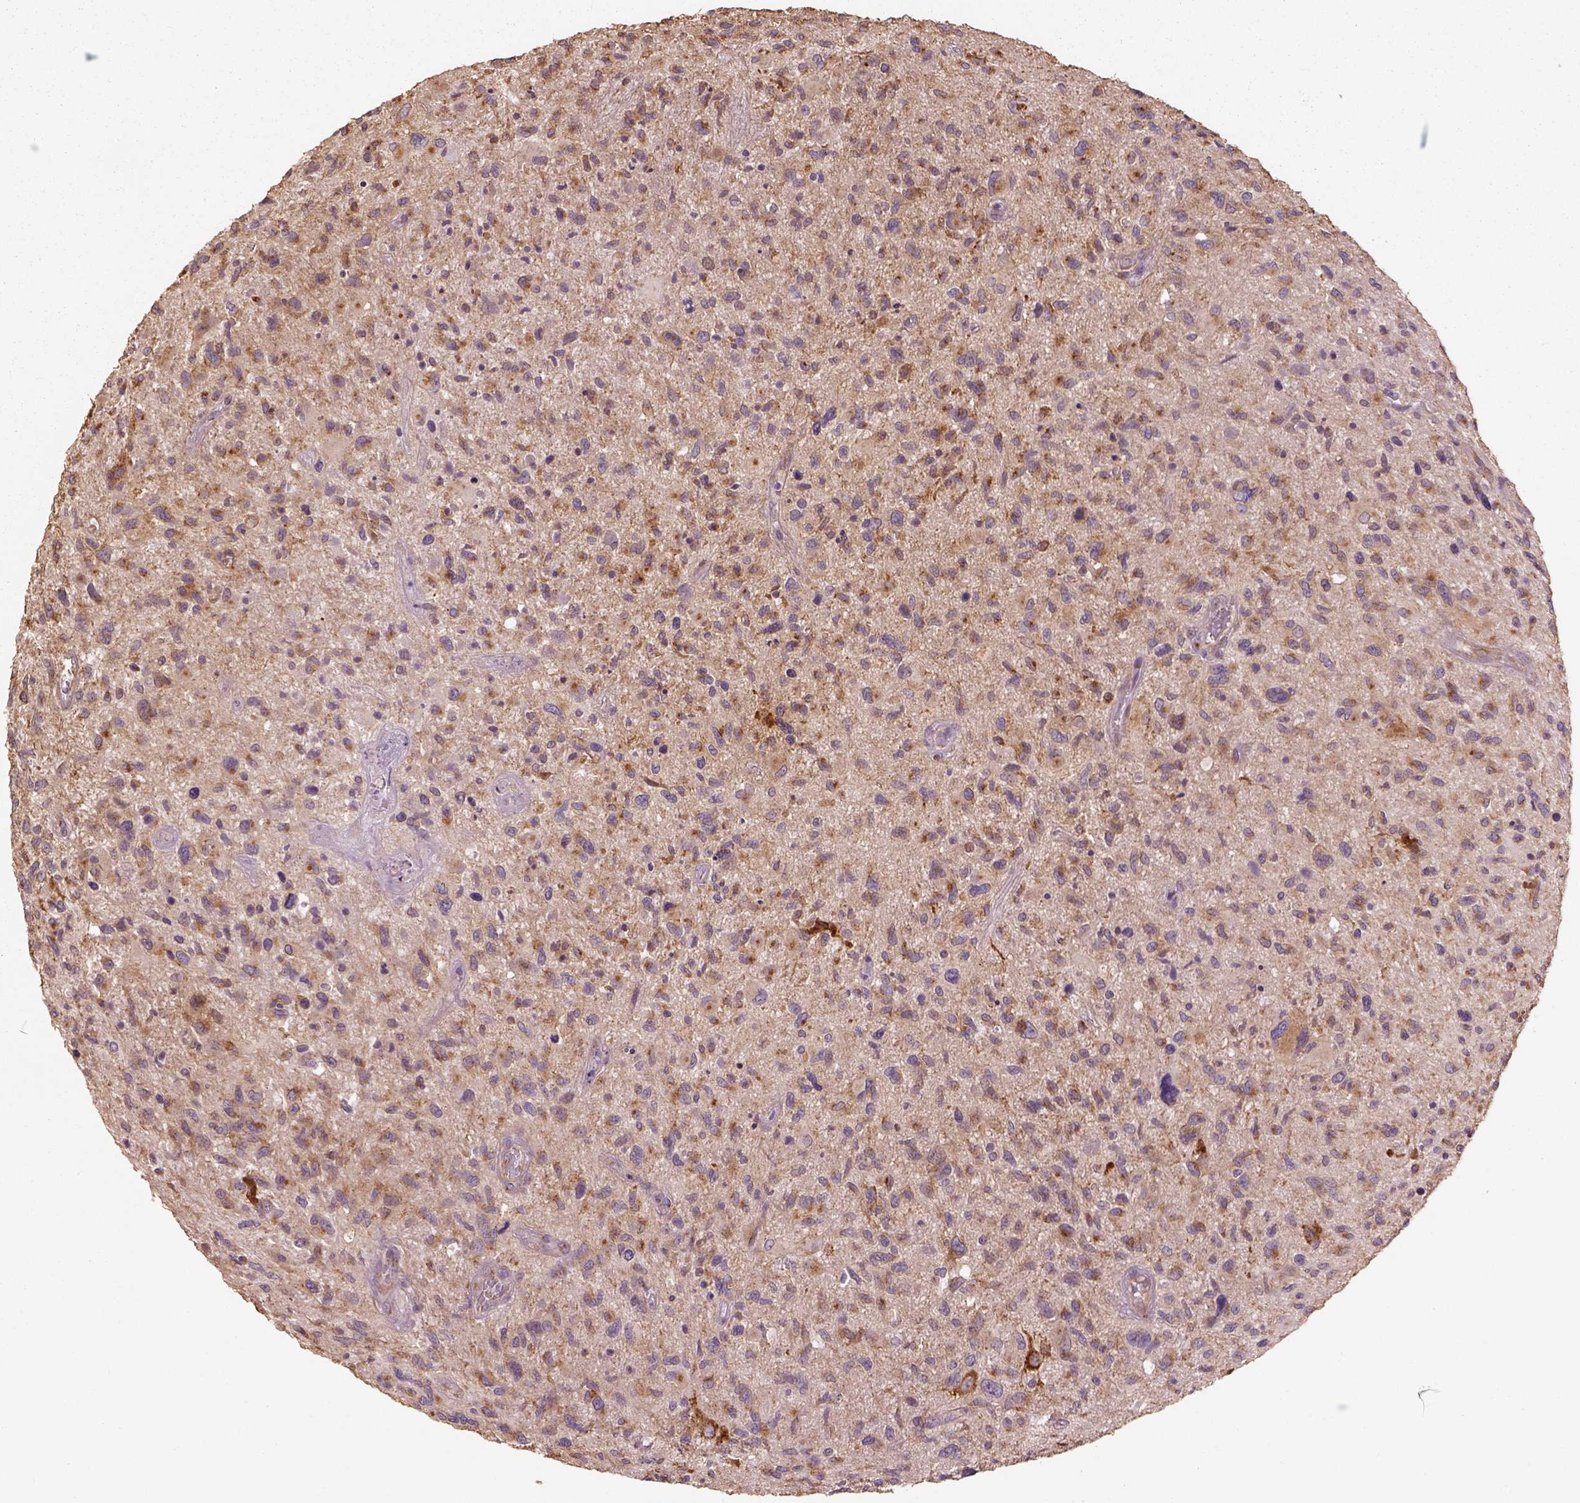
{"staining": {"intensity": "moderate", "quantity": ">75%", "location": "cytoplasmic/membranous"}, "tissue": "glioma", "cell_type": "Tumor cells", "image_type": "cancer", "snomed": [{"axis": "morphology", "description": "Glioma, malignant, NOS"}, {"axis": "morphology", "description": "Glioma, malignant, High grade"}, {"axis": "topography", "description": "Brain"}], "caption": "Immunohistochemistry of glioma displays medium levels of moderate cytoplasmic/membranous expression in about >75% of tumor cells.", "gene": "AP1B1", "patient": {"sex": "female", "age": 71}}